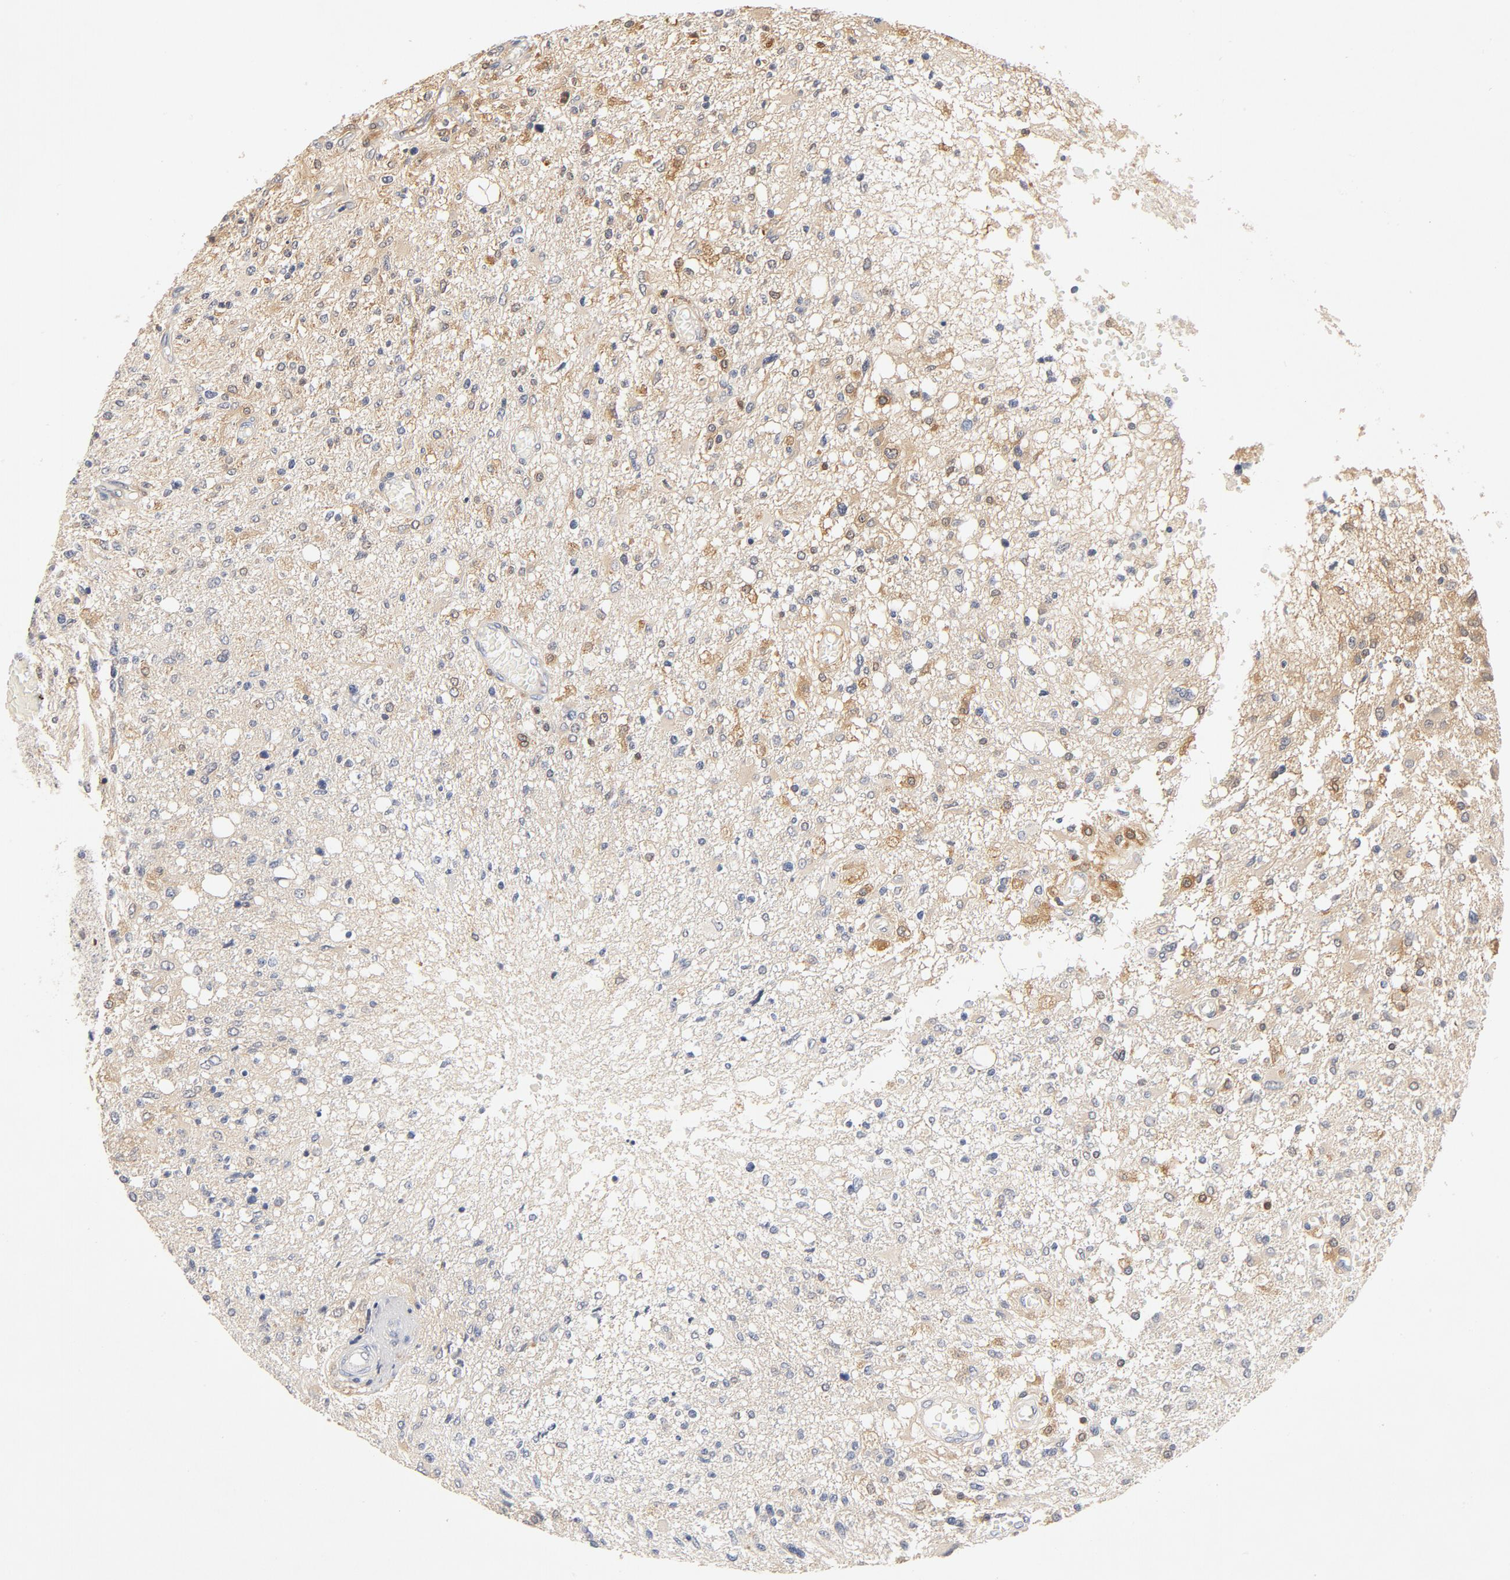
{"staining": {"intensity": "moderate", "quantity": "25%-75%", "location": "cytoplasmic/membranous"}, "tissue": "glioma", "cell_type": "Tumor cells", "image_type": "cancer", "snomed": [{"axis": "morphology", "description": "Glioma, malignant, High grade"}, {"axis": "topography", "description": "Cerebral cortex"}], "caption": "Human malignant high-grade glioma stained for a protein (brown) reveals moderate cytoplasmic/membranous positive positivity in approximately 25%-75% of tumor cells.", "gene": "STAT1", "patient": {"sex": "male", "age": 76}}